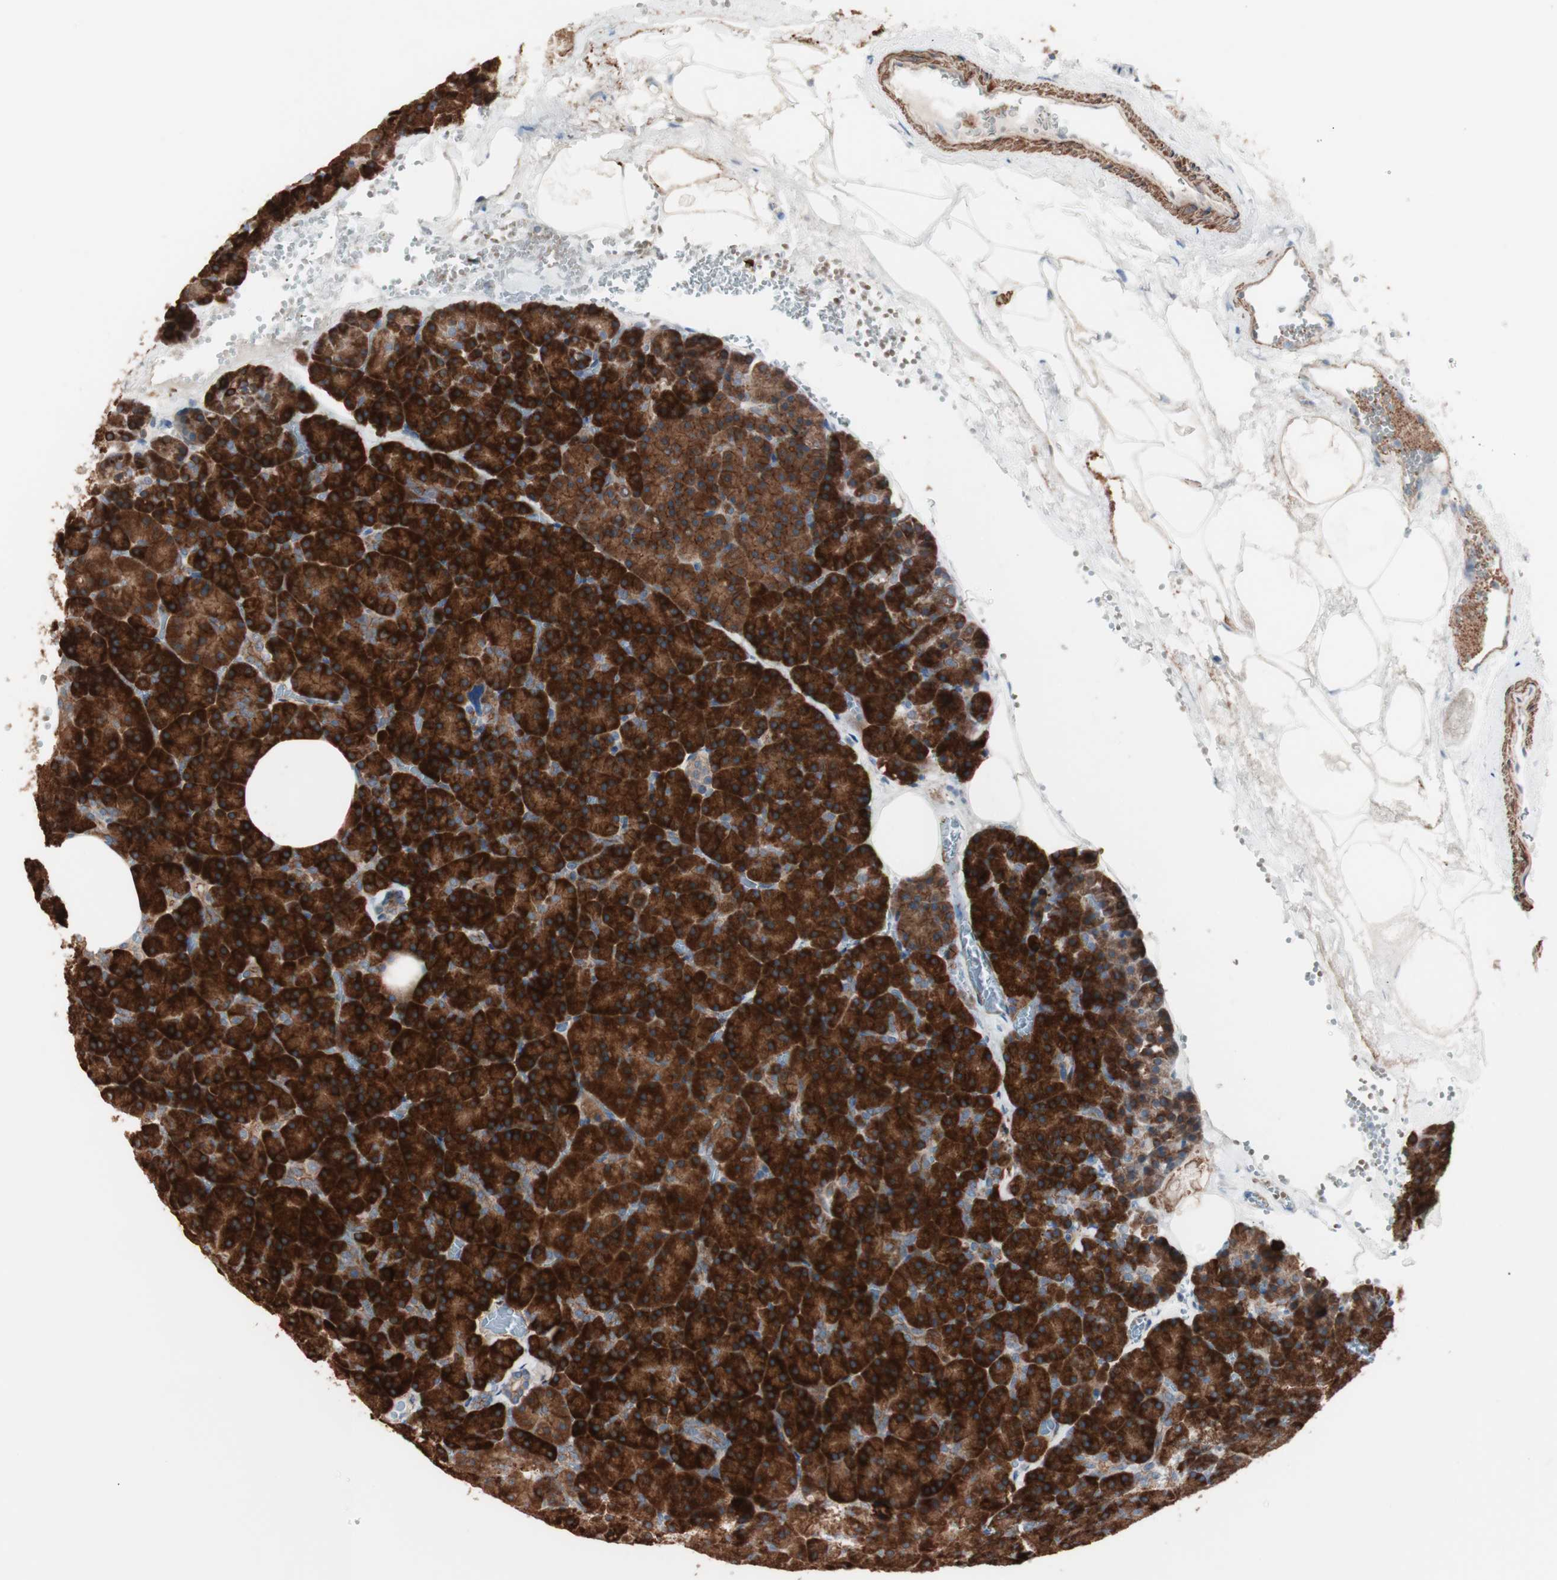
{"staining": {"intensity": "strong", "quantity": ">75%", "location": "cytoplasmic/membranous"}, "tissue": "pancreas", "cell_type": "Exocrine glandular cells", "image_type": "normal", "snomed": [{"axis": "morphology", "description": "Normal tissue, NOS"}, {"axis": "topography", "description": "Pancreas"}], "caption": "An image of human pancreas stained for a protein shows strong cytoplasmic/membranous brown staining in exocrine glandular cells.", "gene": "ALG5", "patient": {"sex": "female", "age": 35}}